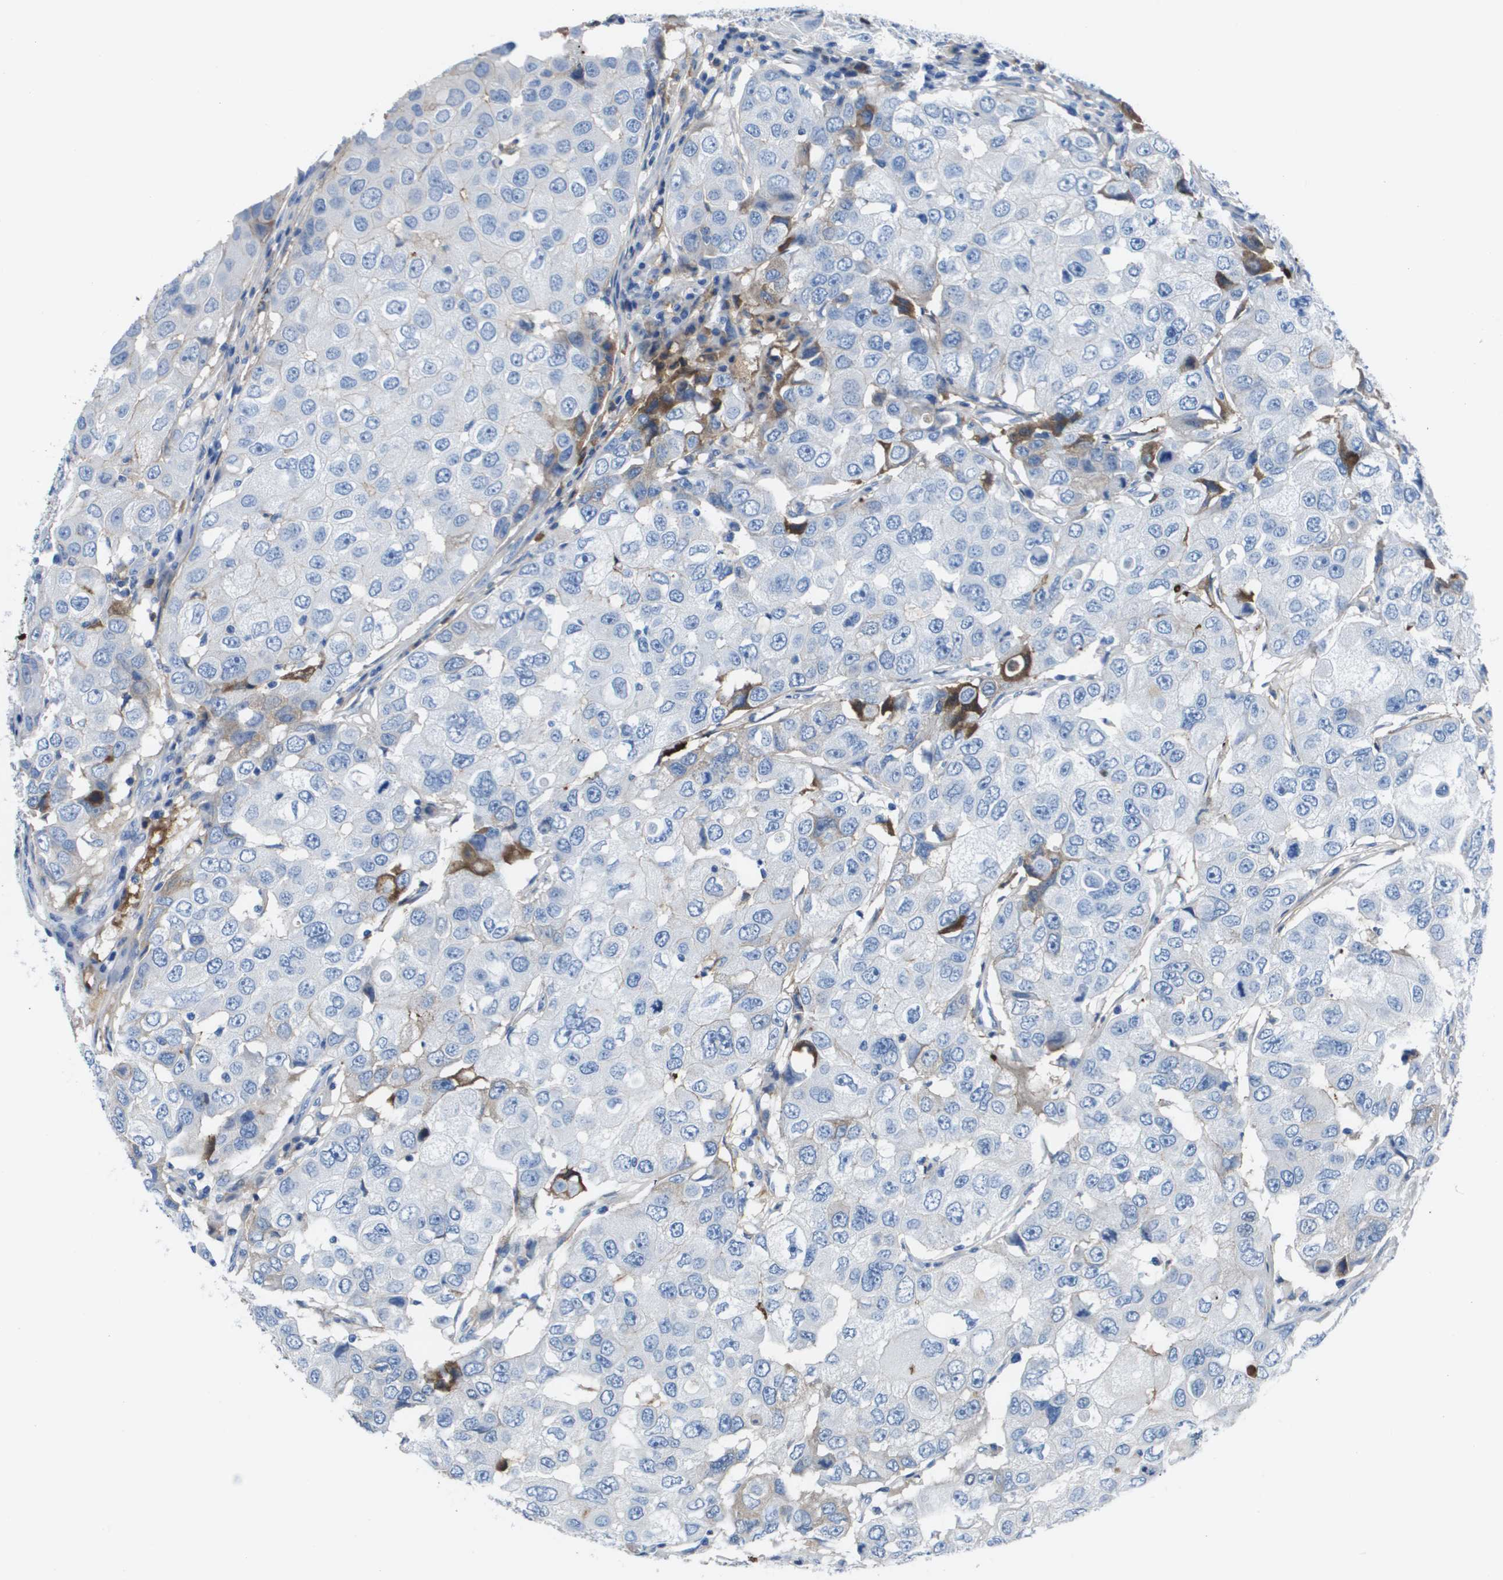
{"staining": {"intensity": "moderate", "quantity": "<25%", "location": "cytoplasmic/membranous"}, "tissue": "breast cancer", "cell_type": "Tumor cells", "image_type": "cancer", "snomed": [{"axis": "morphology", "description": "Duct carcinoma"}, {"axis": "topography", "description": "Breast"}], "caption": "IHC (DAB (3,3'-diaminobenzidine)) staining of breast cancer displays moderate cytoplasmic/membranous protein expression in approximately <25% of tumor cells.", "gene": "VTN", "patient": {"sex": "female", "age": 27}}